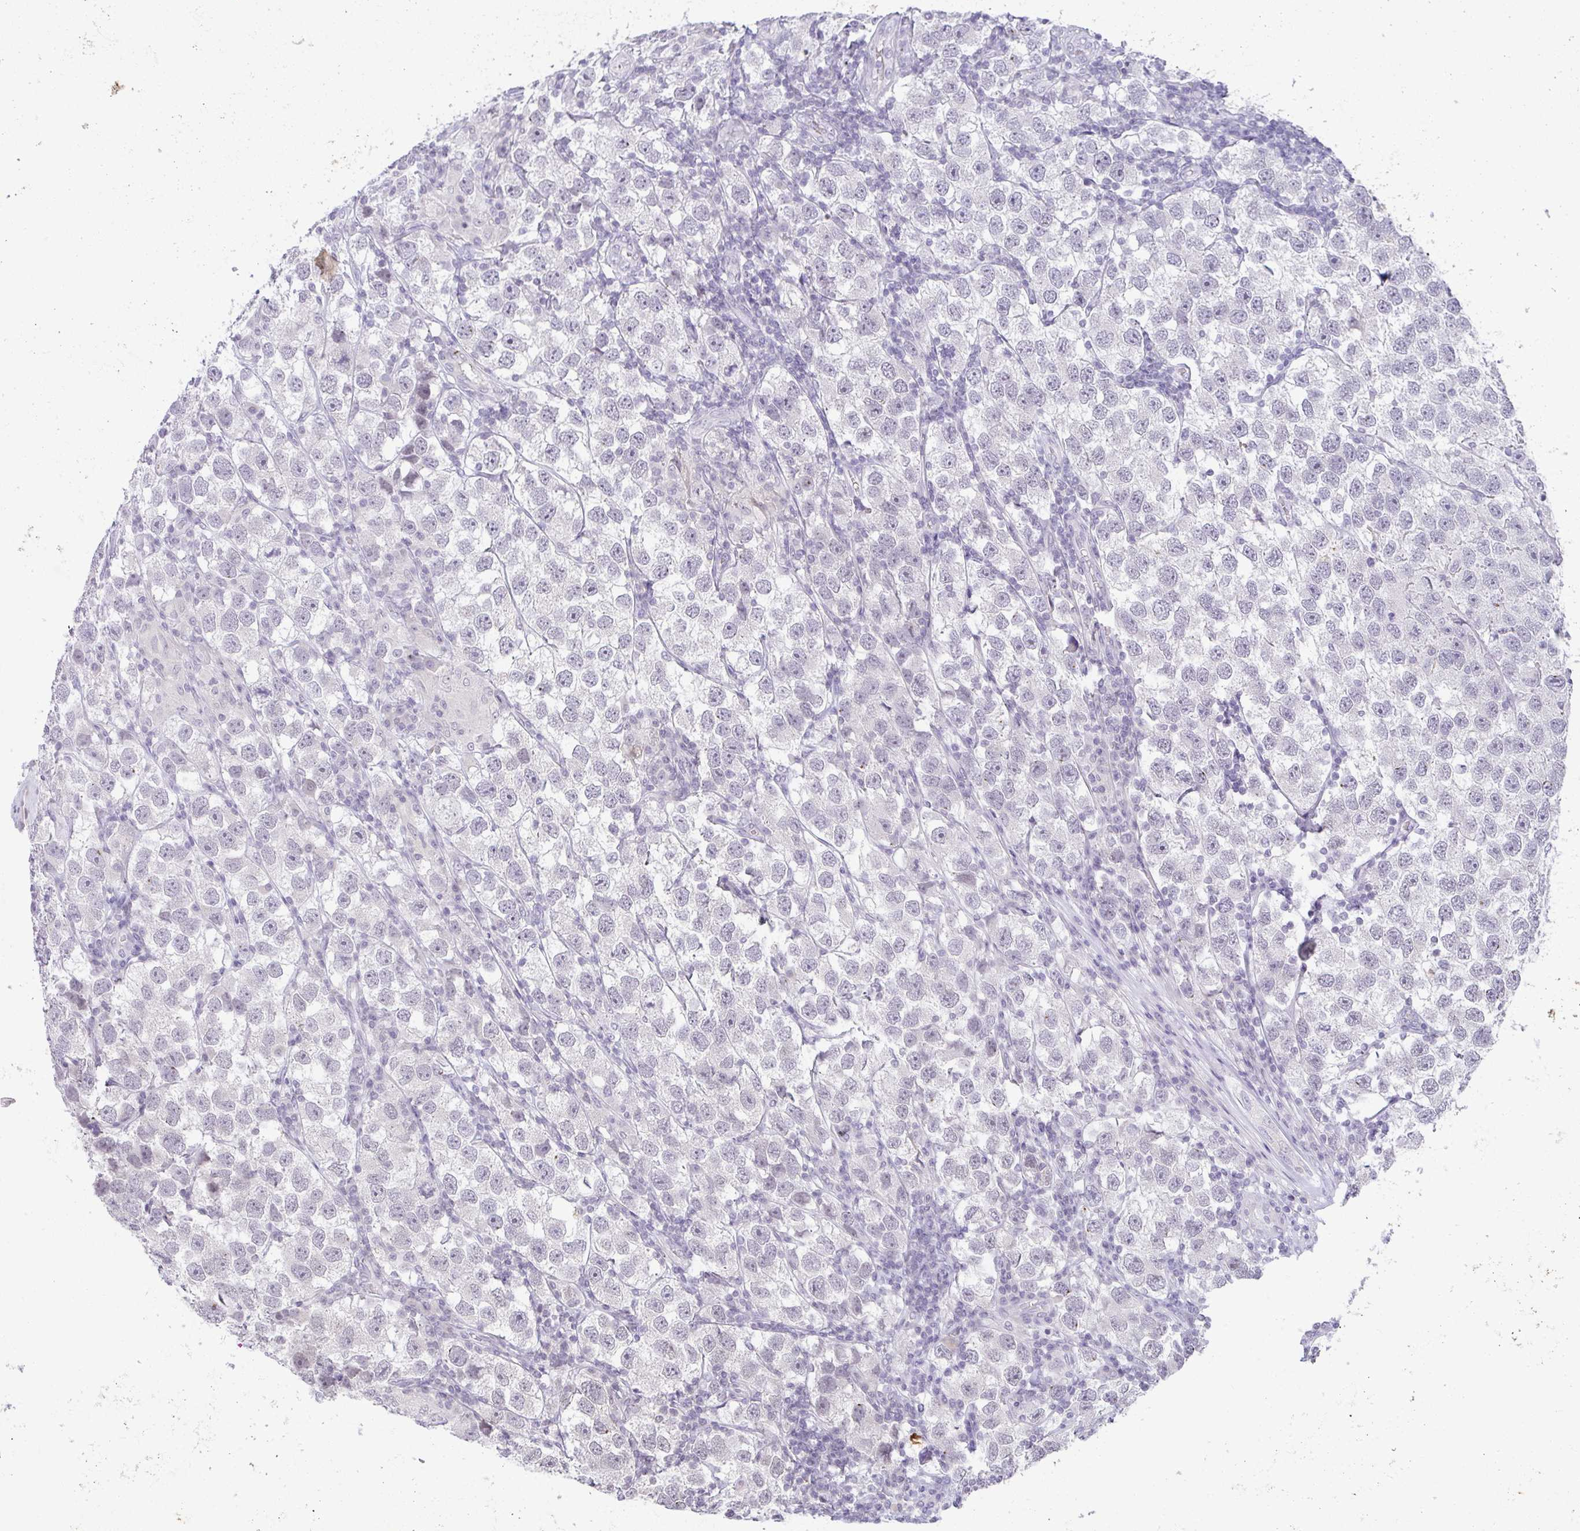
{"staining": {"intensity": "negative", "quantity": "none", "location": "none"}, "tissue": "testis cancer", "cell_type": "Tumor cells", "image_type": "cancer", "snomed": [{"axis": "morphology", "description": "Seminoma, NOS"}, {"axis": "topography", "description": "Testis"}], "caption": "This photomicrograph is of testis seminoma stained with immunohistochemistry to label a protein in brown with the nuclei are counter-stained blue. There is no staining in tumor cells.", "gene": "CACNA1S", "patient": {"sex": "male", "age": 26}}